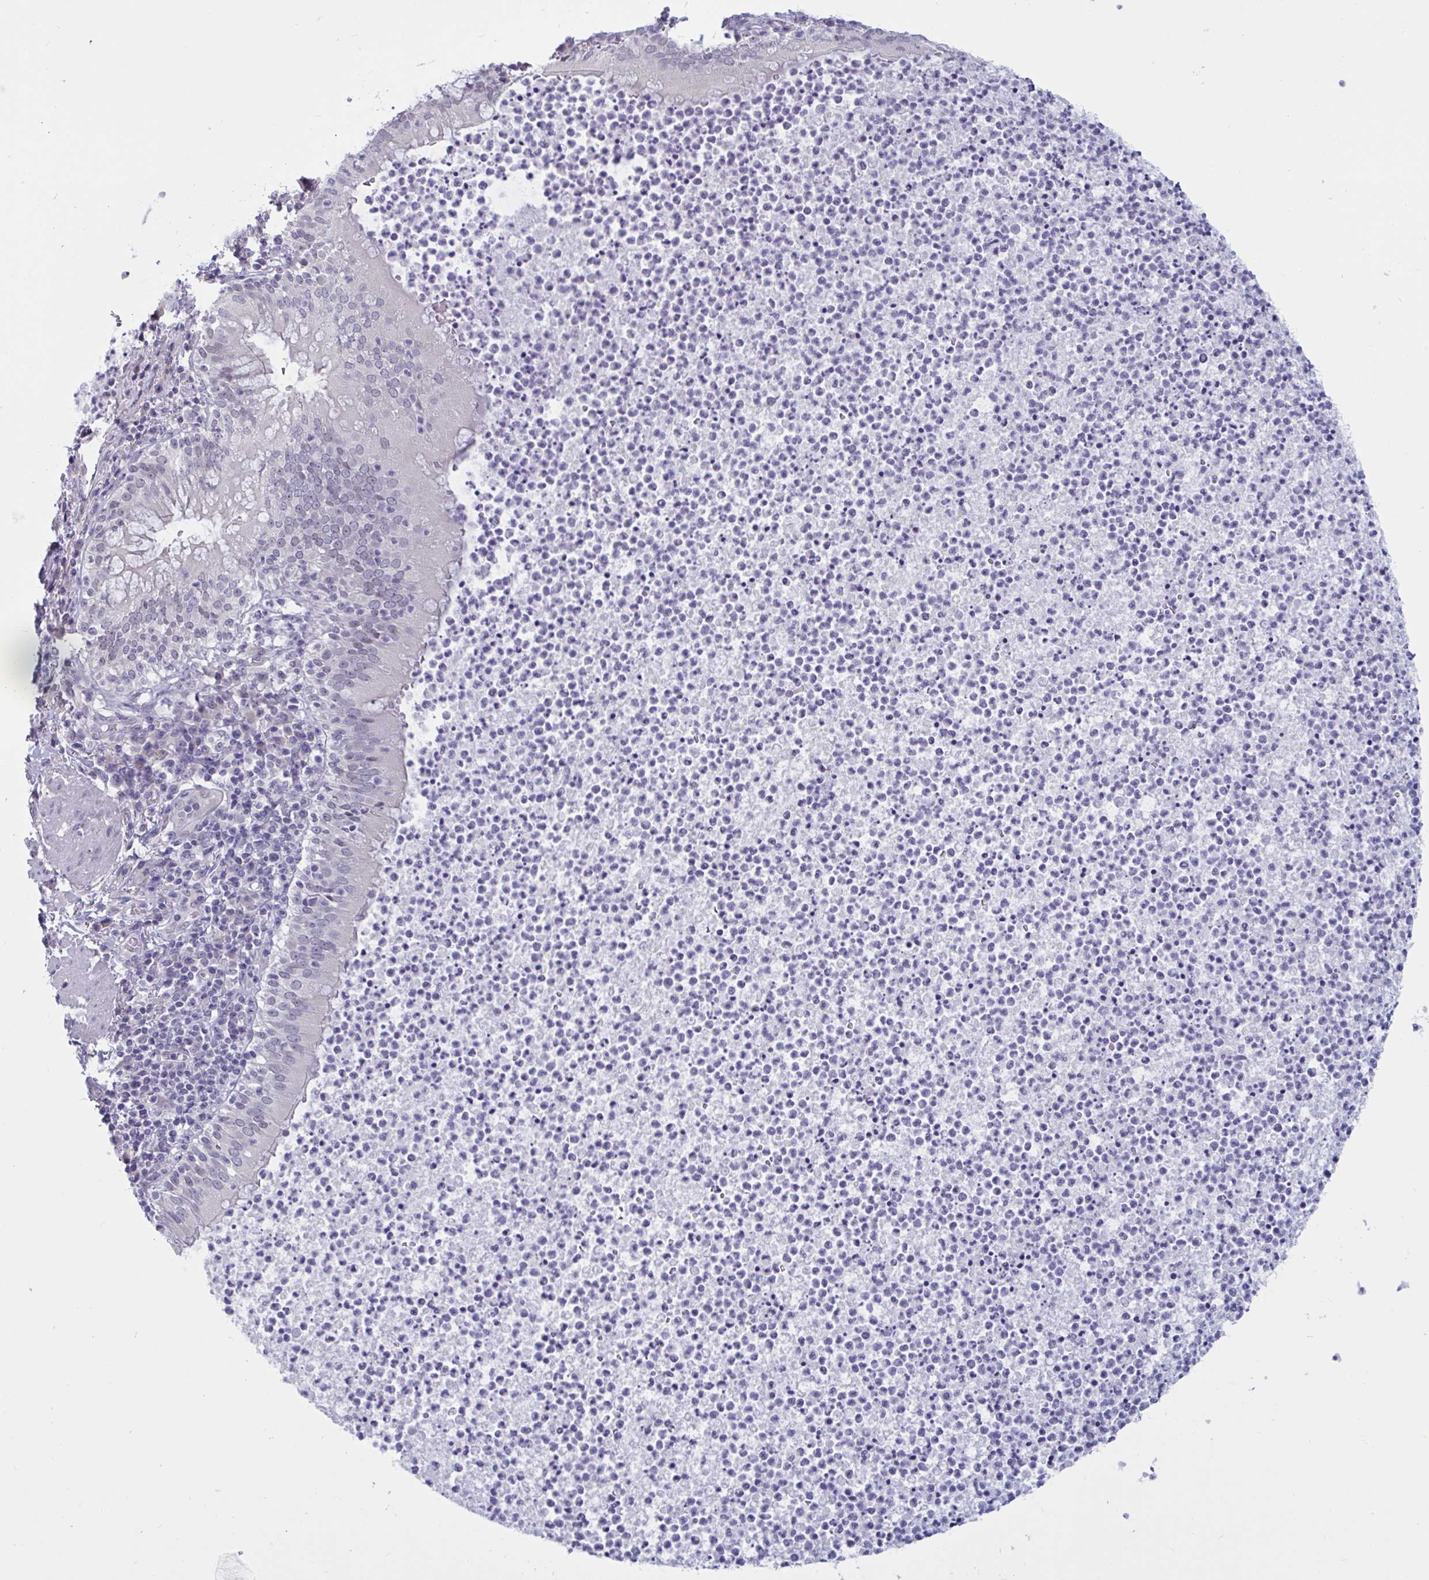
{"staining": {"intensity": "weak", "quantity": "<25%", "location": "cytoplasmic/membranous"}, "tissue": "bronchus", "cell_type": "Respiratory epithelial cells", "image_type": "normal", "snomed": [{"axis": "morphology", "description": "Normal tissue, NOS"}, {"axis": "topography", "description": "Lymph node"}, {"axis": "topography", "description": "Bronchus"}], "caption": "Unremarkable bronchus was stained to show a protein in brown. There is no significant staining in respiratory epithelial cells. Nuclei are stained in blue.", "gene": "TCEAL8", "patient": {"sex": "male", "age": 56}}